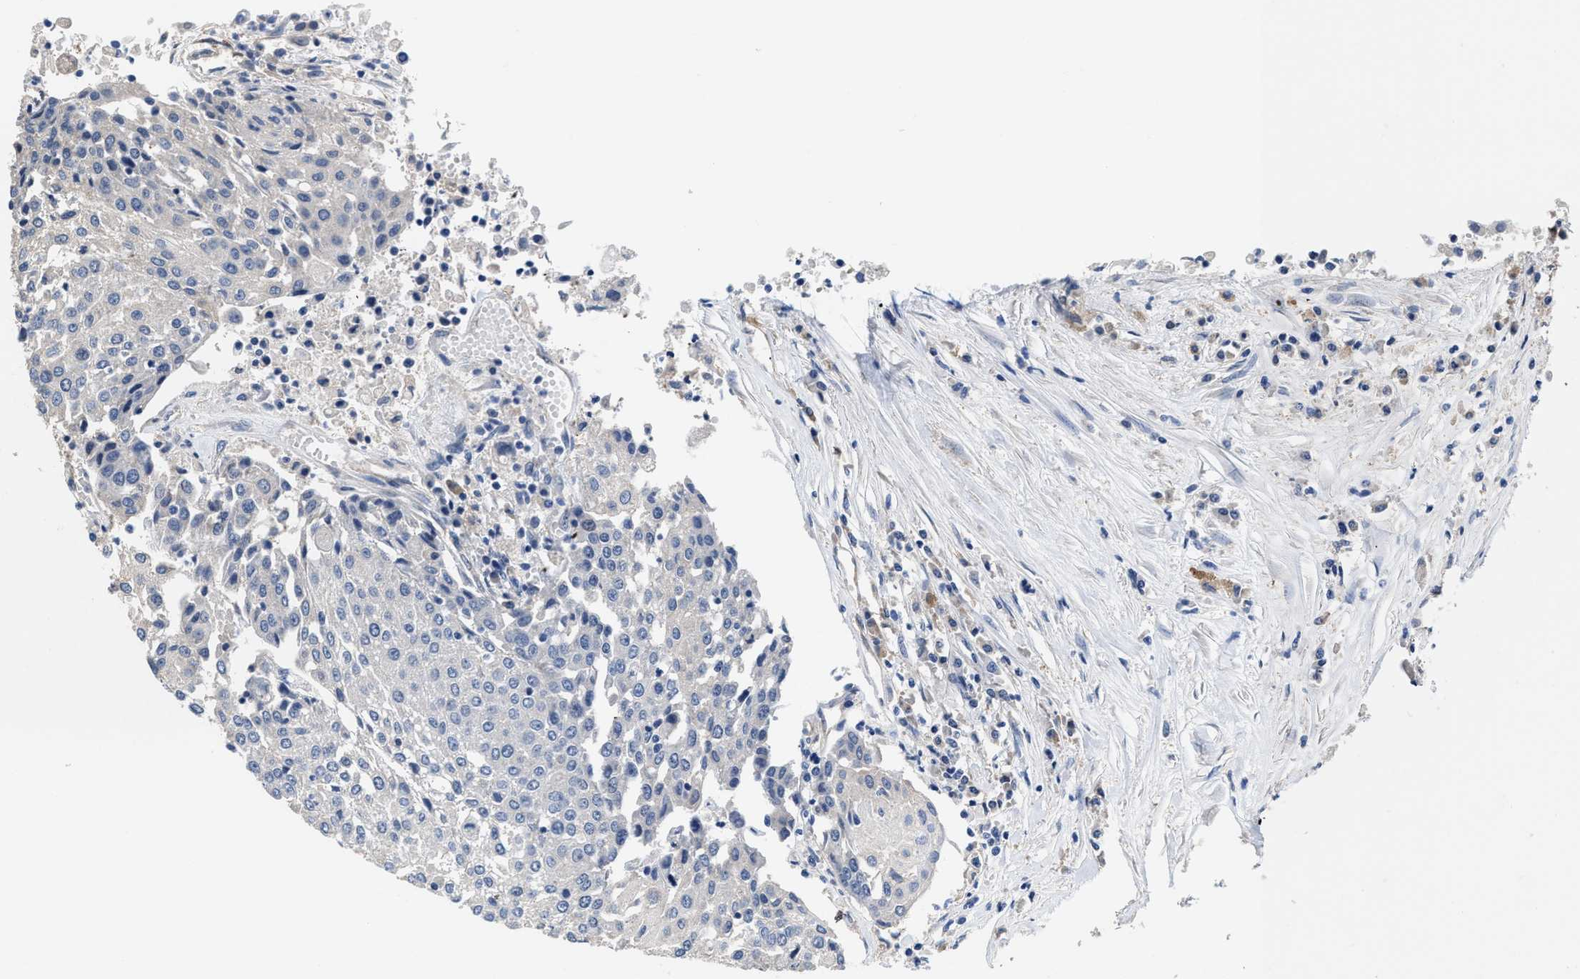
{"staining": {"intensity": "negative", "quantity": "none", "location": "none"}, "tissue": "urothelial cancer", "cell_type": "Tumor cells", "image_type": "cancer", "snomed": [{"axis": "morphology", "description": "Urothelial carcinoma, High grade"}, {"axis": "topography", "description": "Urinary bladder"}], "caption": "Immunohistochemistry of urothelial cancer shows no expression in tumor cells.", "gene": "C22orf42", "patient": {"sex": "female", "age": 85}}